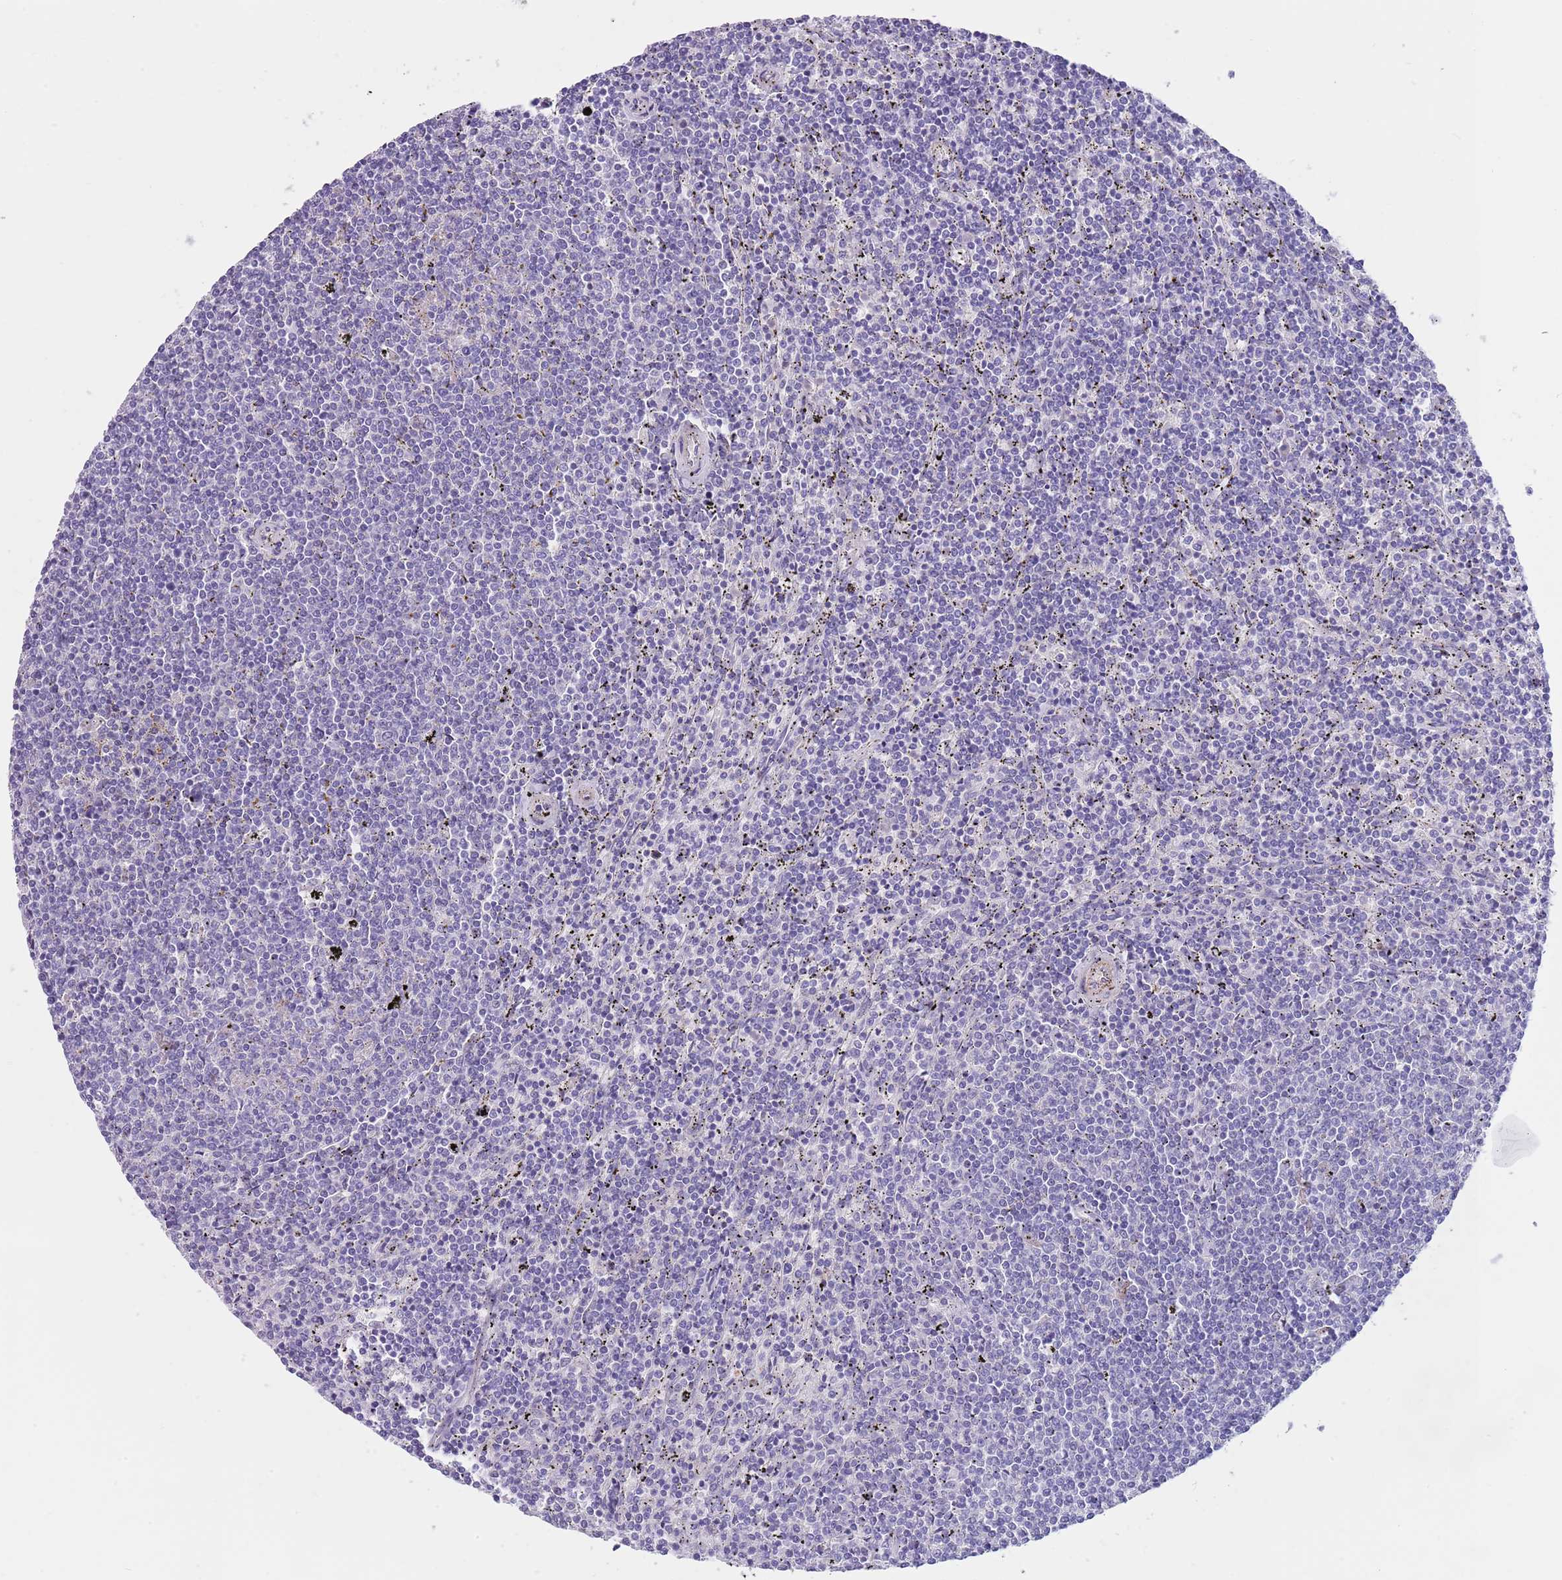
{"staining": {"intensity": "negative", "quantity": "none", "location": "none"}, "tissue": "lymphoma", "cell_type": "Tumor cells", "image_type": "cancer", "snomed": [{"axis": "morphology", "description": "Malignant lymphoma, non-Hodgkin's type, Low grade"}, {"axis": "topography", "description": "Spleen"}], "caption": "This is a image of IHC staining of malignant lymphoma, non-Hodgkin's type (low-grade), which shows no positivity in tumor cells.", "gene": "LEPROTL1", "patient": {"sex": "female", "age": 50}}